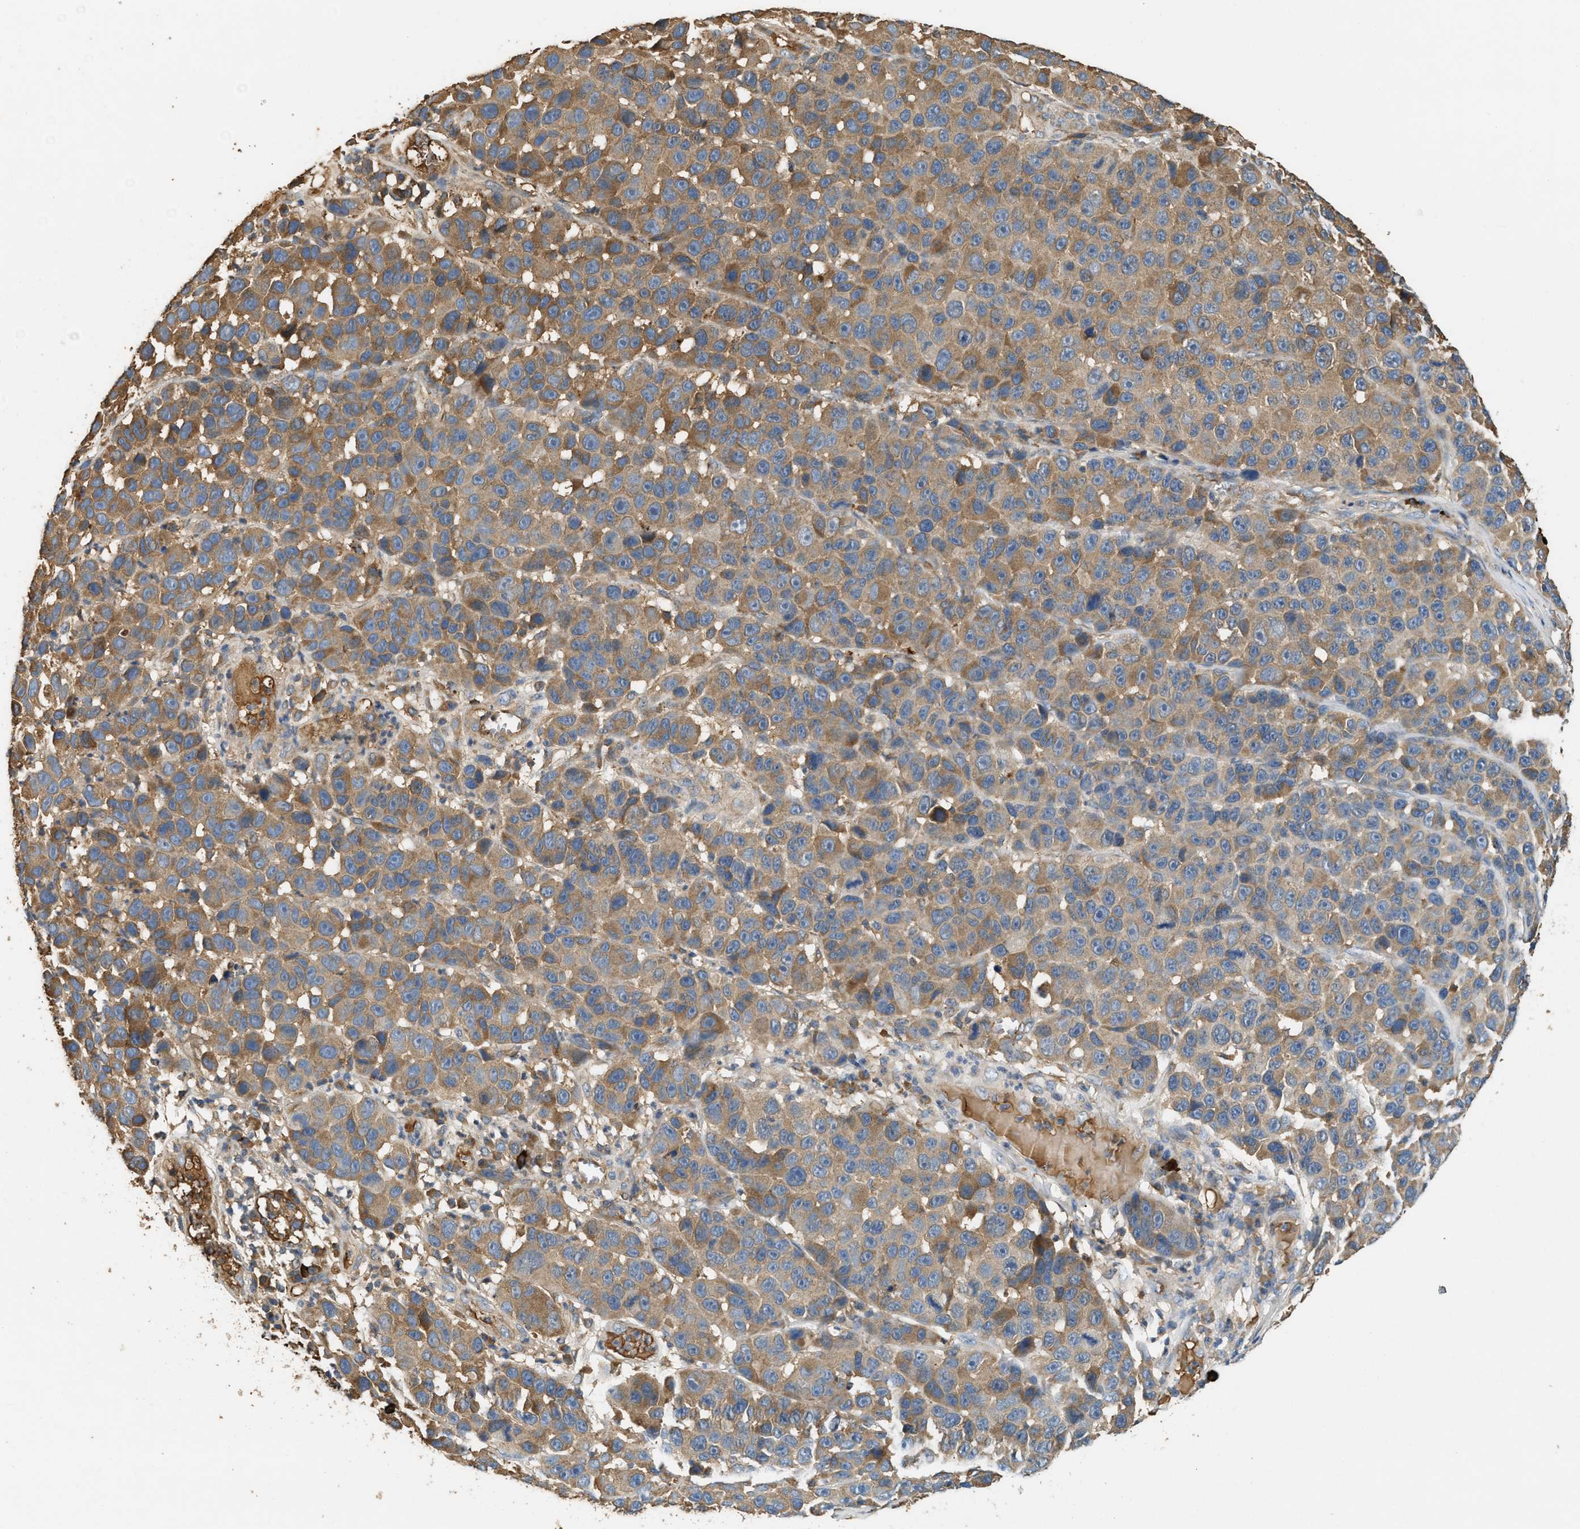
{"staining": {"intensity": "moderate", "quantity": ">75%", "location": "cytoplasmic/membranous"}, "tissue": "melanoma", "cell_type": "Tumor cells", "image_type": "cancer", "snomed": [{"axis": "morphology", "description": "Malignant melanoma, NOS"}, {"axis": "topography", "description": "Skin"}], "caption": "Protein analysis of melanoma tissue shows moderate cytoplasmic/membranous staining in about >75% of tumor cells. (Brightfield microscopy of DAB IHC at high magnification).", "gene": "TMEM268", "patient": {"sex": "male", "age": 53}}